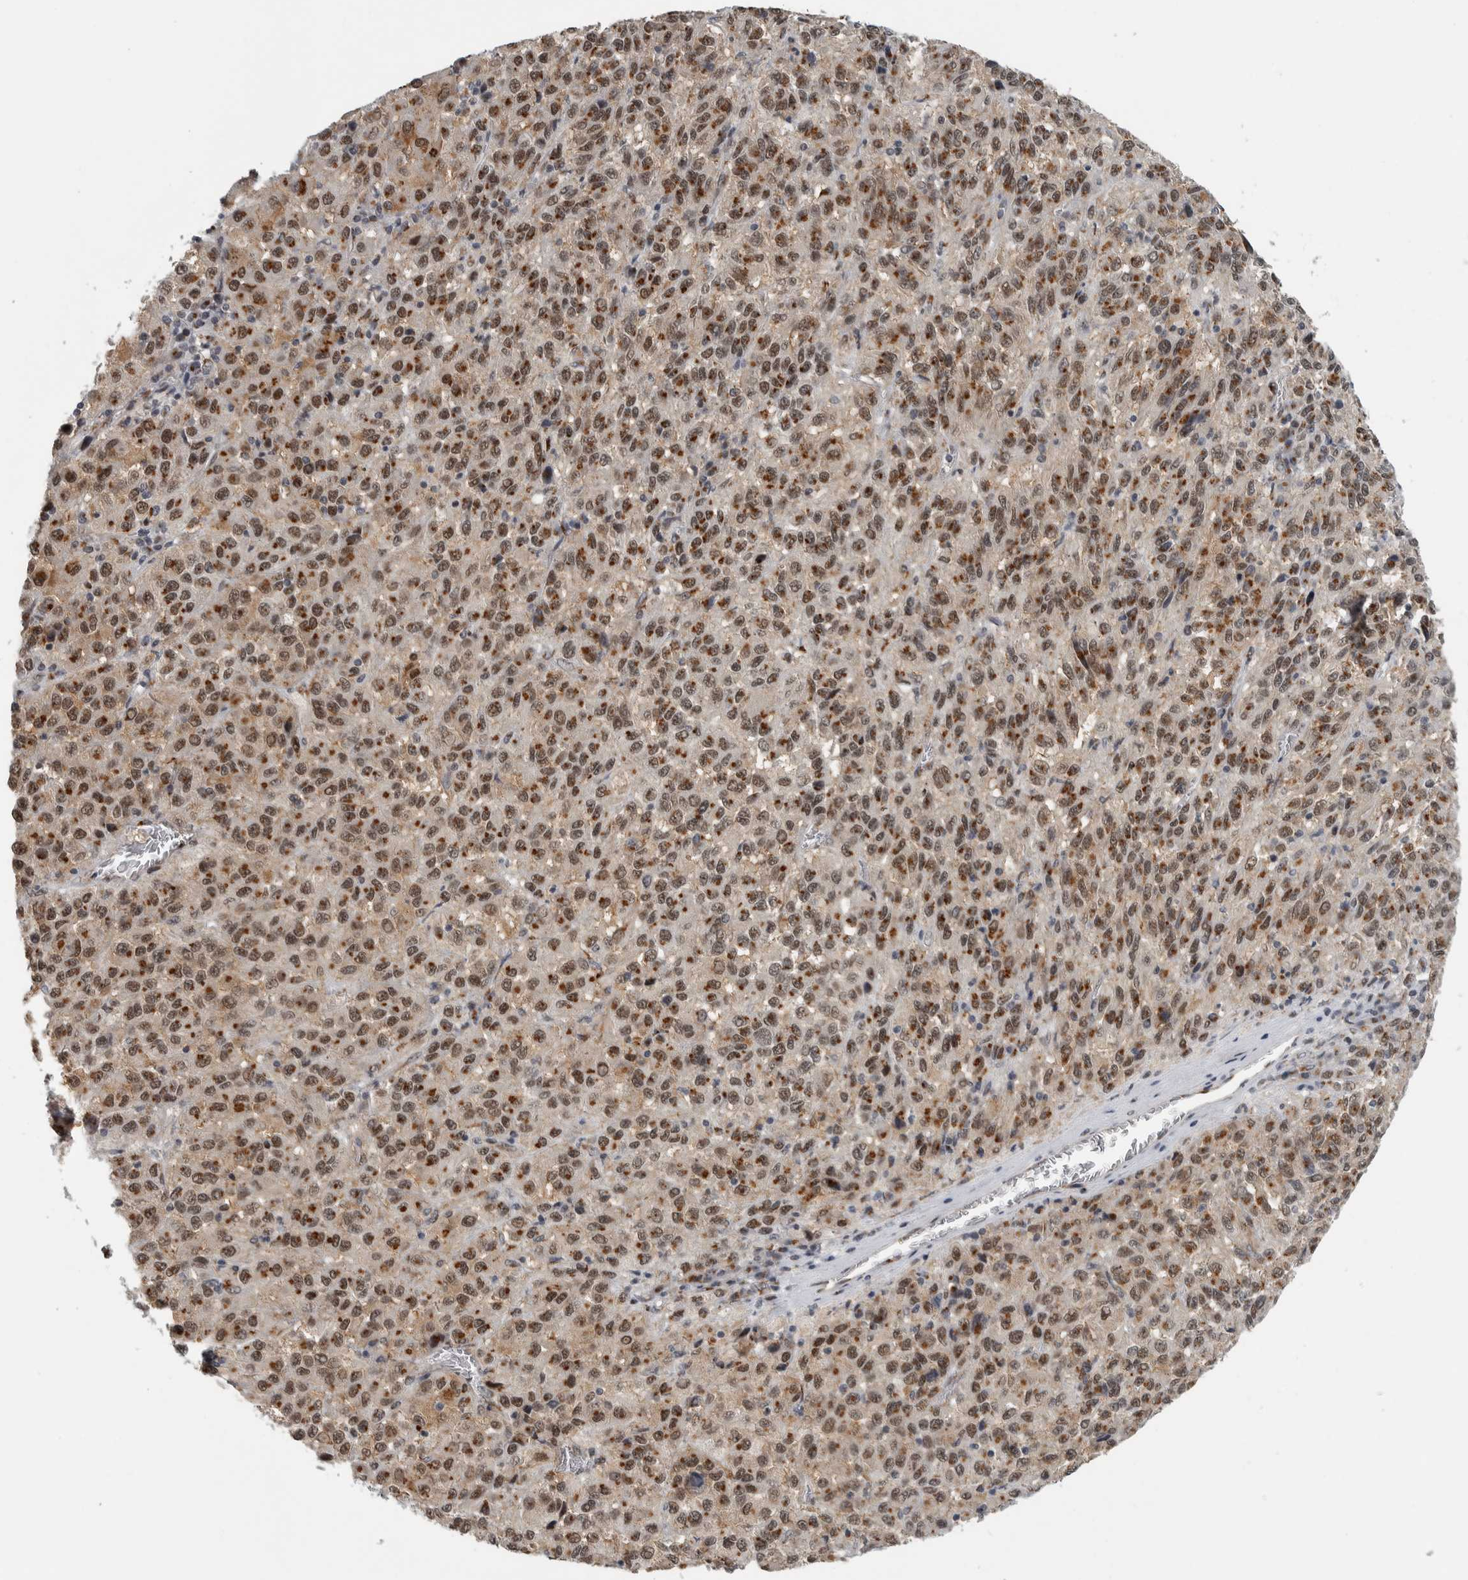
{"staining": {"intensity": "moderate", "quantity": ">75%", "location": "cytoplasmic/membranous,nuclear"}, "tissue": "skin cancer", "cell_type": "Tumor cells", "image_type": "cancer", "snomed": [{"axis": "morphology", "description": "Squamous cell carcinoma, NOS"}, {"axis": "topography", "description": "Skin"}], "caption": "This is a micrograph of IHC staining of skin squamous cell carcinoma, which shows moderate expression in the cytoplasmic/membranous and nuclear of tumor cells.", "gene": "ZMYND8", "patient": {"sex": "female", "age": 73}}